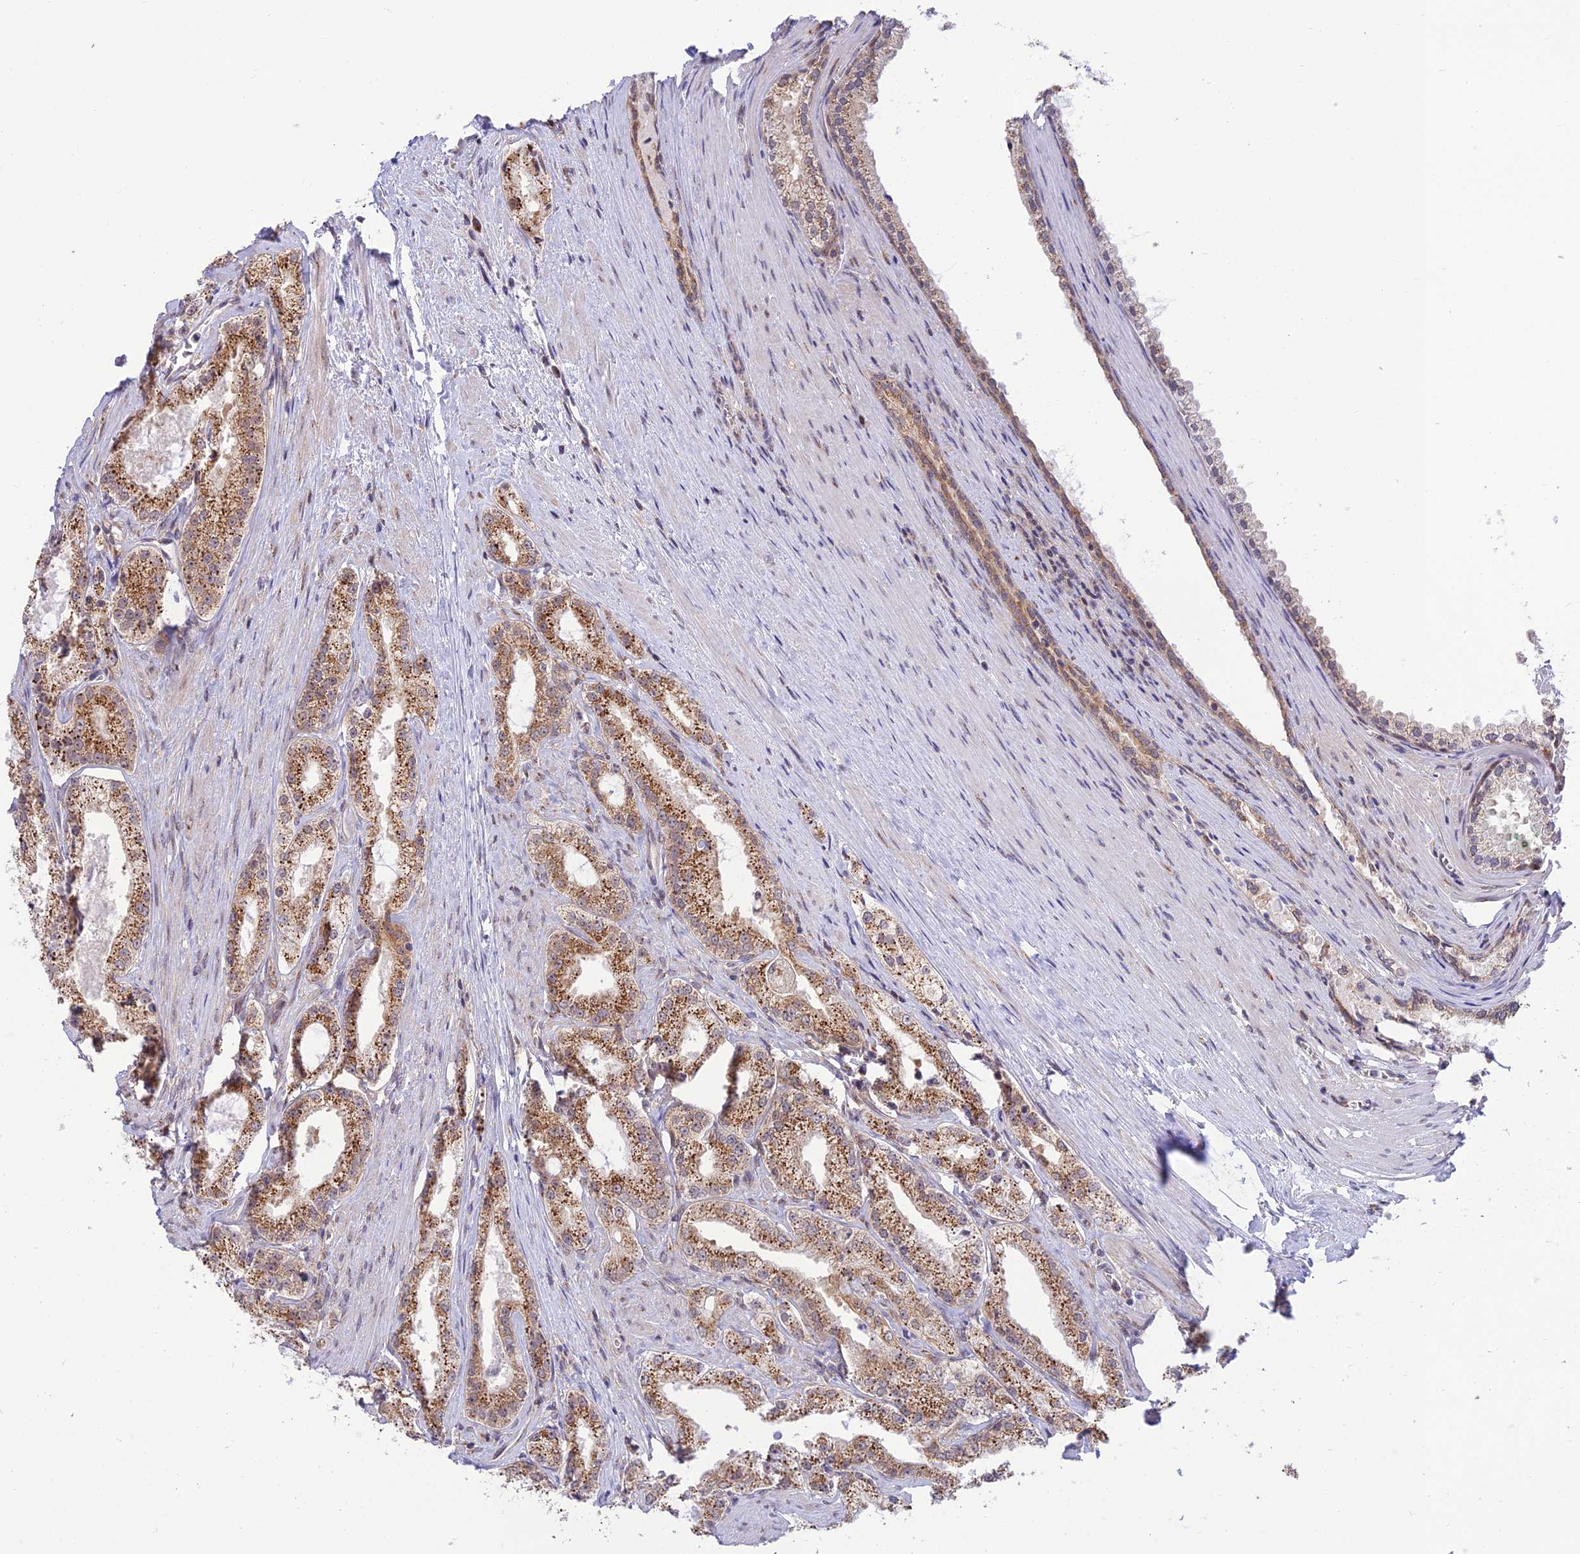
{"staining": {"intensity": "moderate", "quantity": ">75%", "location": "cytoplasmic/membranous"}, "tissue": "prostate cancer", "cell_type": "Tumor cells", "image_type": "cancer", "snomed": [{"axis": "morphology", "description": "Adenocarcinoma, Low grade"}, {"axis": "topography", "description": "Prostate"}], "caption": "IHC image of neoplastic tissue: prostate cancer stained using immunohistochemistry (IHC) exhibits medium levels of moderate protein expression localized specifically in the cytoplasmic/membranous of tumor cells, appearing as a cytoplasmic/membranous brown color.", "gene": "GOLGA3", "patient": {"sex": "male", "age": 69}}